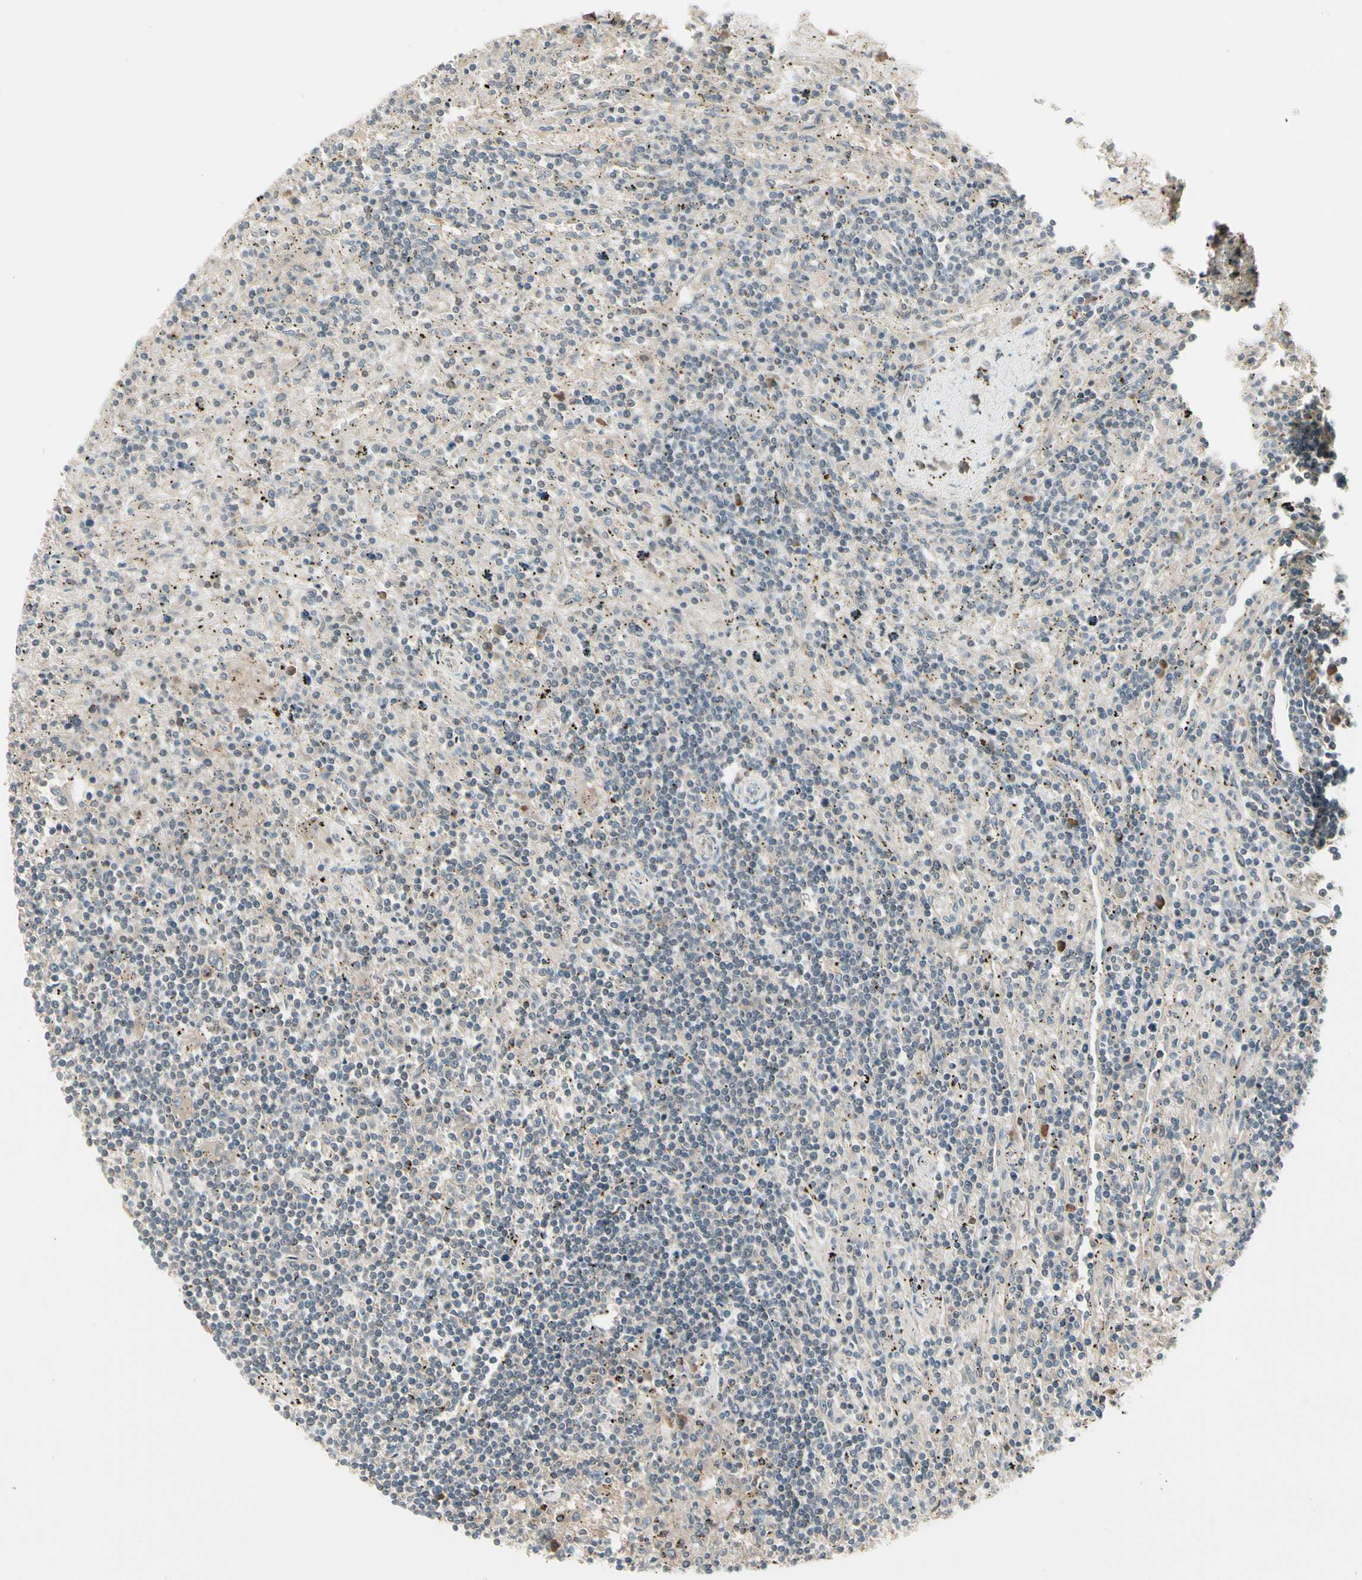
{"staining": {"intensity": "negative", "quantity": "none", "location": "none"}, "tissue": "lymphoma", "cell_type": "Tumor cells", "image_type": "cancer", "snomed": [{"axis": "morphology", "description": "Malignant lymphoma, non-Hodgkin's type, Low grade"}, {"axis": "topography", "description": "Spleen"}], "caption": "Immunohistochemical staining of human lymphoma demonstrates no significant staining in tumor cells.", "gene": "CCL4", "patient": {"sex": "male", "age": 76}}